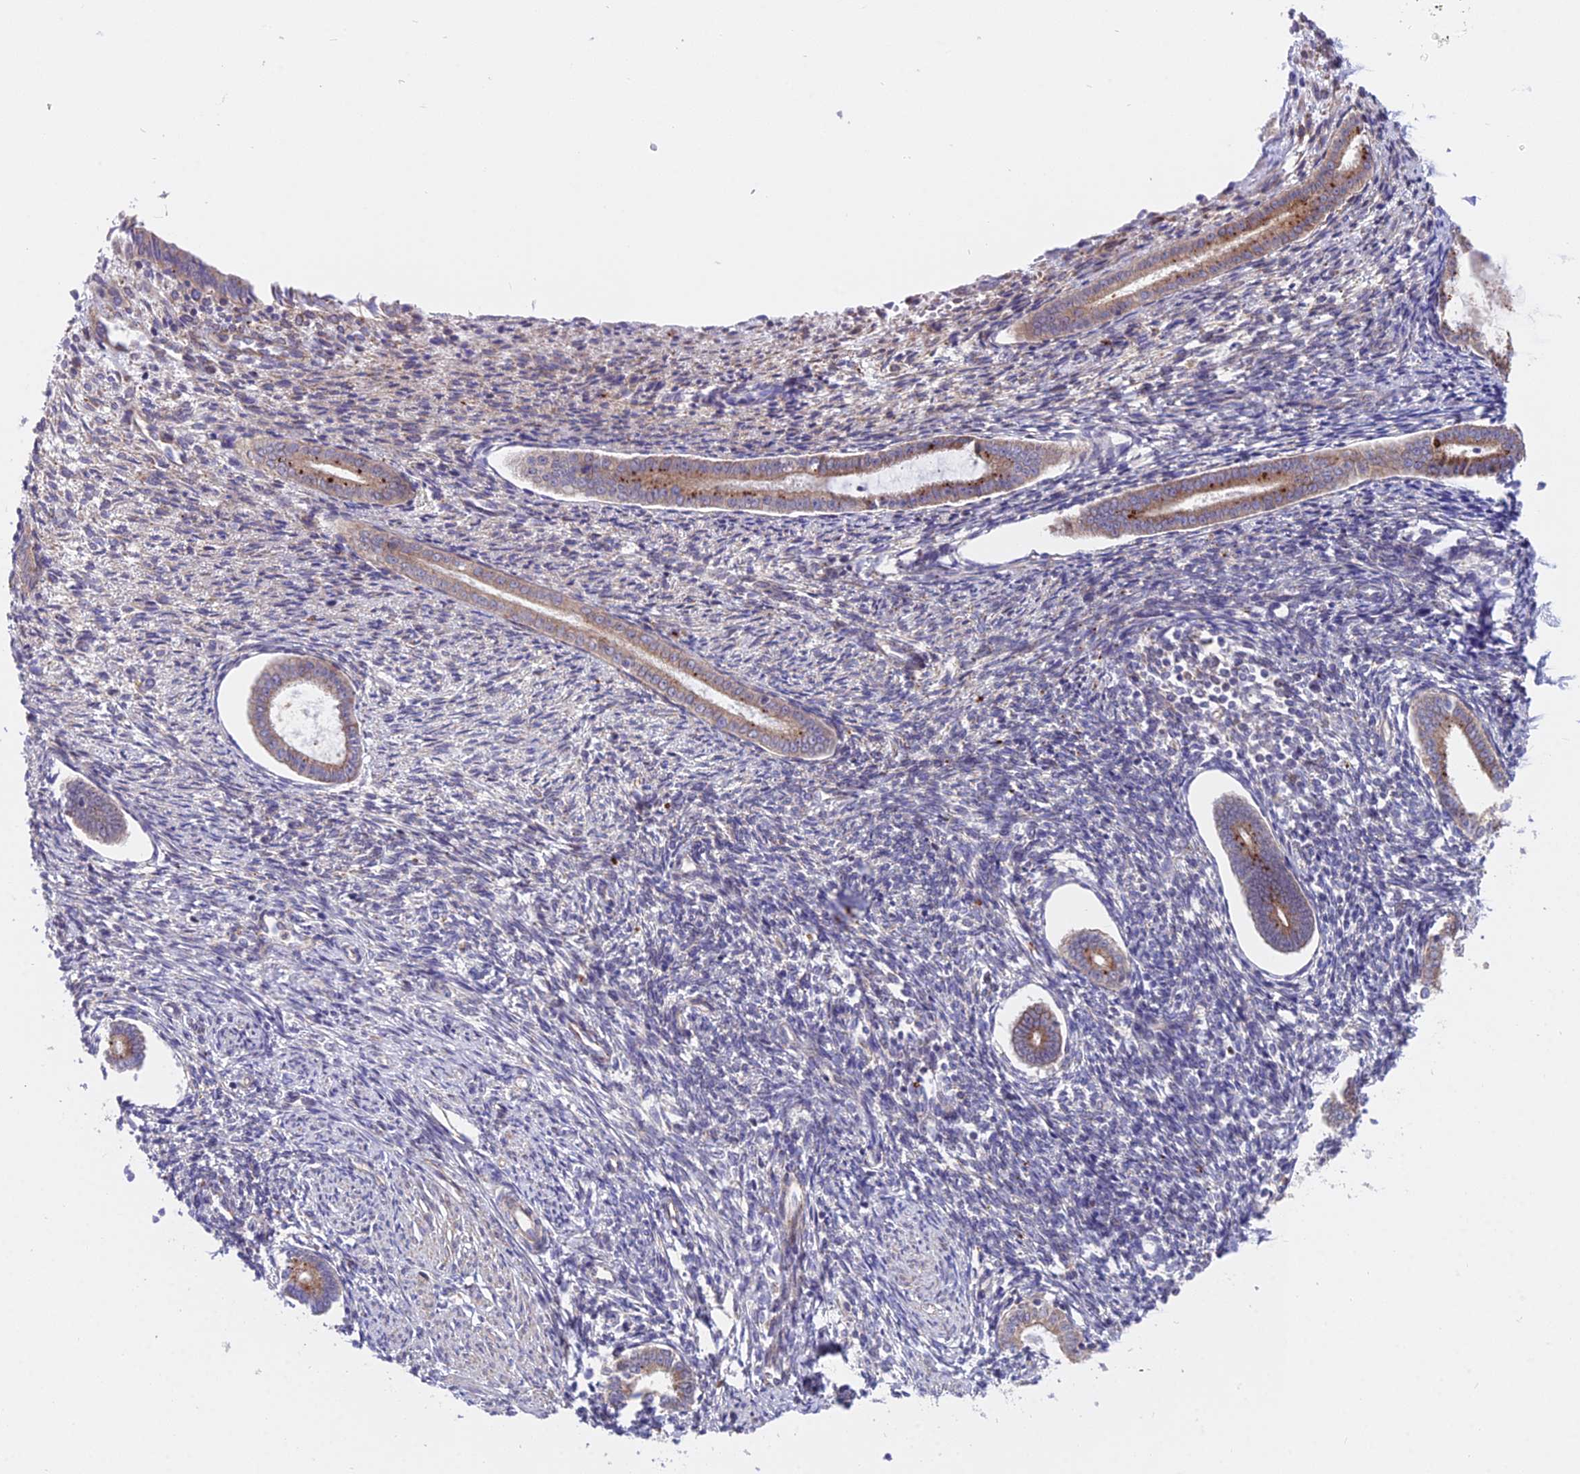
{"staining": {"intensity": "moderate", "quantity": "<25%", "location": "cytoplasmic/membranous"}, "tissue": "endometrium", "cell_type": "Cells in endometrial stroma", "image_type": "normal", "snomed": [{"axis": "morphology", "description": "Normal tissue, NOS"}, {"axis": "topography", "description": "Endometrium"}], "caption": "Normal endometrium displays moderate cytoplasmic/membranous expression in approximately <25% of cells in endometrial stroma (DAB IHC with brightfield microscopy, high magnification)..", "gene": "TBC1D20", "patient": {"sex": "female", "age": 56}}